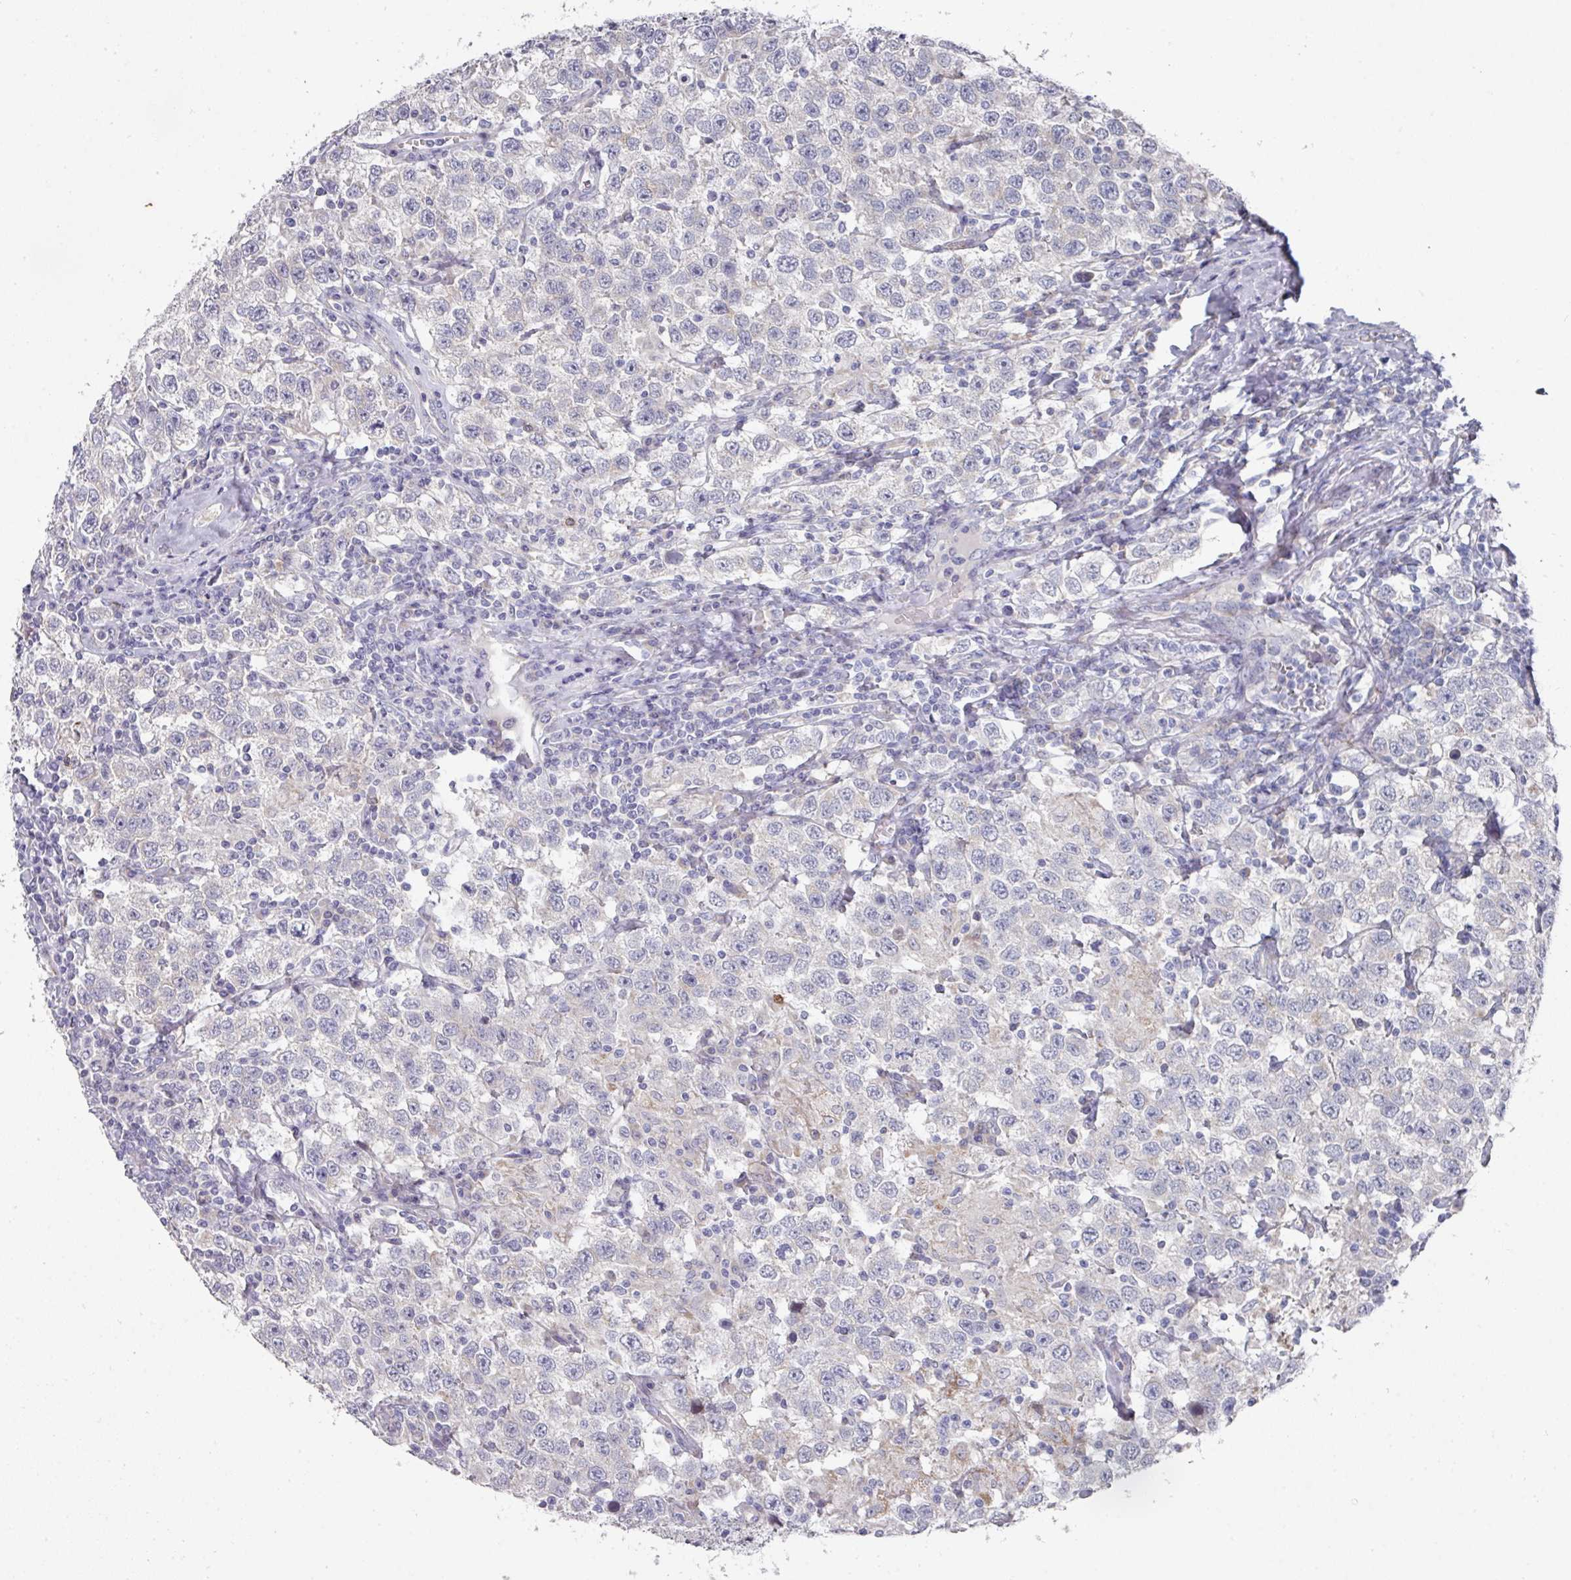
{"staining": {"intensity": "negative", "quantity": "none", "location": "none"}, "tissue": "testis cancer", "cell_type": "Tumor cells", "image_type": "cancer", "snomed": [{"axis": "morphology", "description": "Seminoma, NOS"}, {"axis": "topography", "description": "Testis"}], "caption": "IHC micrograph of human testis cancer (seminoma) stained for a protein (brown), which reveals no expression in tumor cells.", "gene": "NT5C1A", "patient": {"sex": "male", "age": 41}}